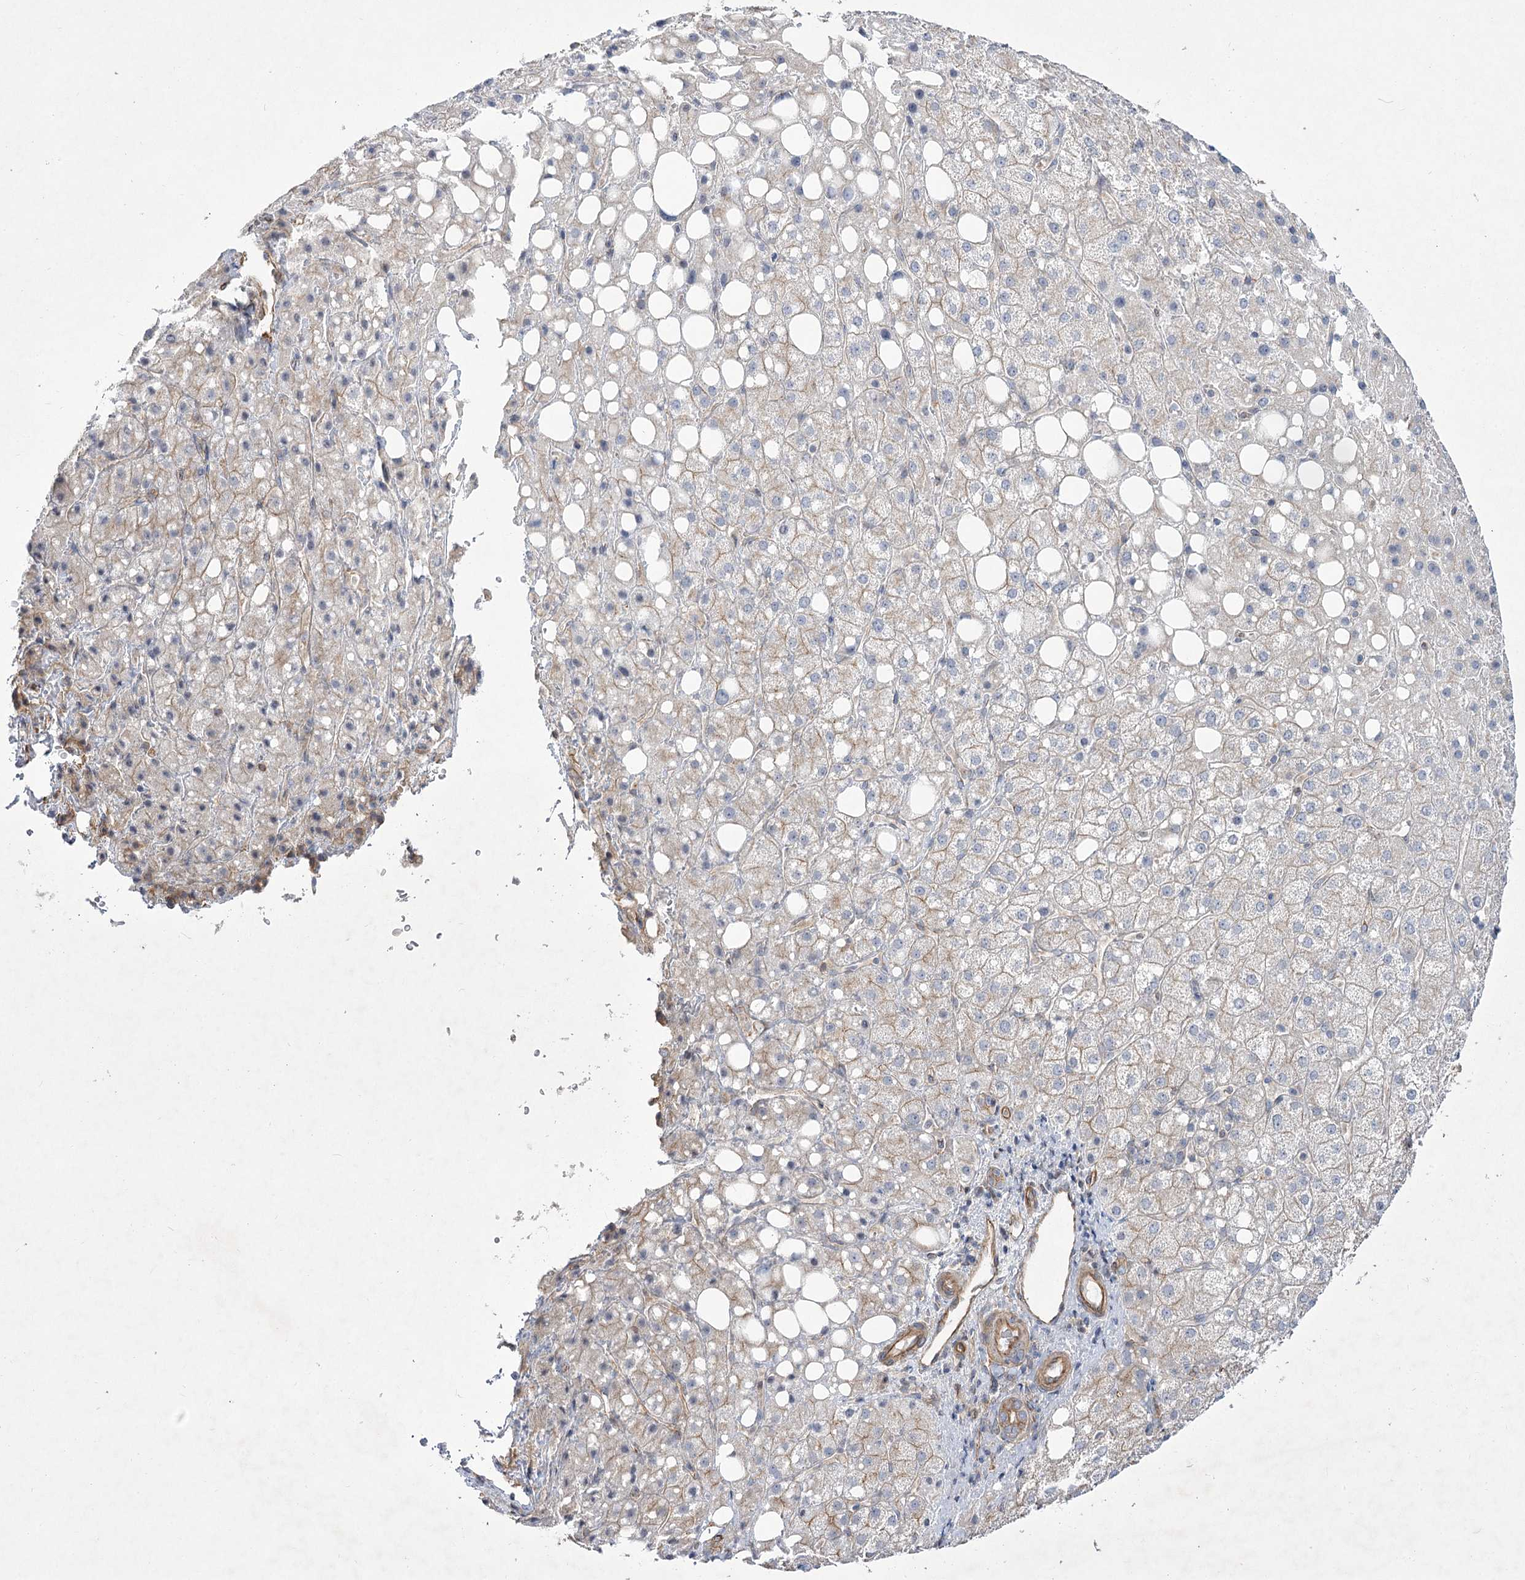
{"staining": {"intensity": "moderate", "quantity": "25%-75%", "location": "cytoplasmic/membranous"}, "tissue": "liver cancer", "cell_type": "Tumor cells", "image_type": "cancer", "snomed": [{"axis": "morphology", "description": "Carcinoma, Hepatocellular, NOS"}, {"axis": "topography", "description": "Liver"}], "caption": "A brown stain labels moderate cytoplasmic/membranous staining of a protein in liver cancer (hepatocellular carcinoma) tumor cells.", "gene": "SH3BP5L", "patient": {"sex": "male", "age": 80}}